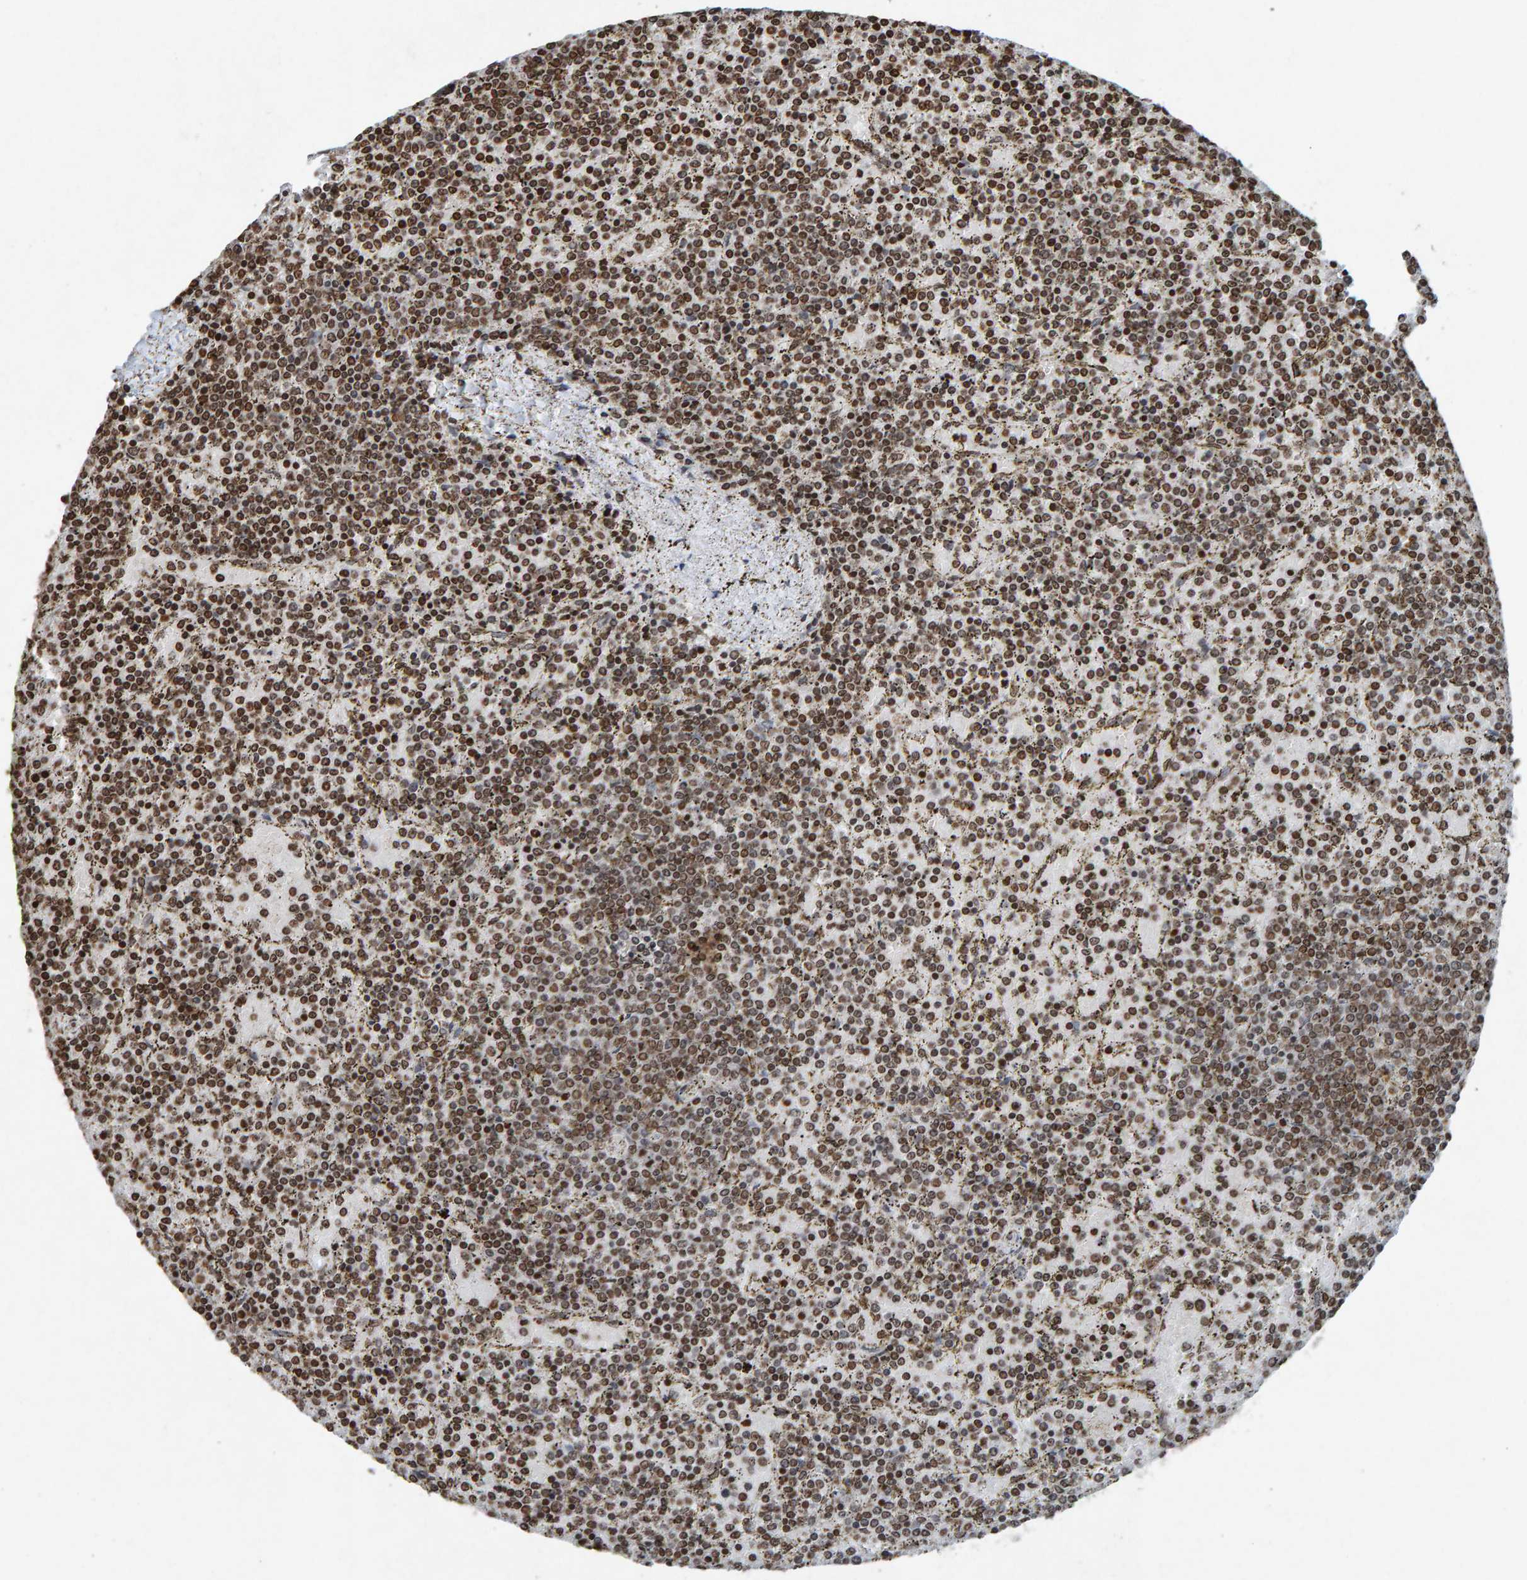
{"staining": {"intensity": "strong", "quantity": ">75%", "location": "nuclear"}, "tissue": "lymphoma", "cell_type": "Tumor cells", "image_type": "cancer", "snomed": [{"axis": "morphology", "description": "Malignant lymphoma, non-Hodgkin's type, Low grade"}, {"axis": "topography", "description": "Spleen"}], "caption": "Immunohistochemical staining of lymphoma shows strong nuclear protein positivity in approximately >75% of tumor cells. (Stains: DAB in brown, nuclei in blue, Microscopy: brightfield microscopy at high magnification).", "gene": "H2AZ1", "patient": {"sex": "female", "age": 77}}